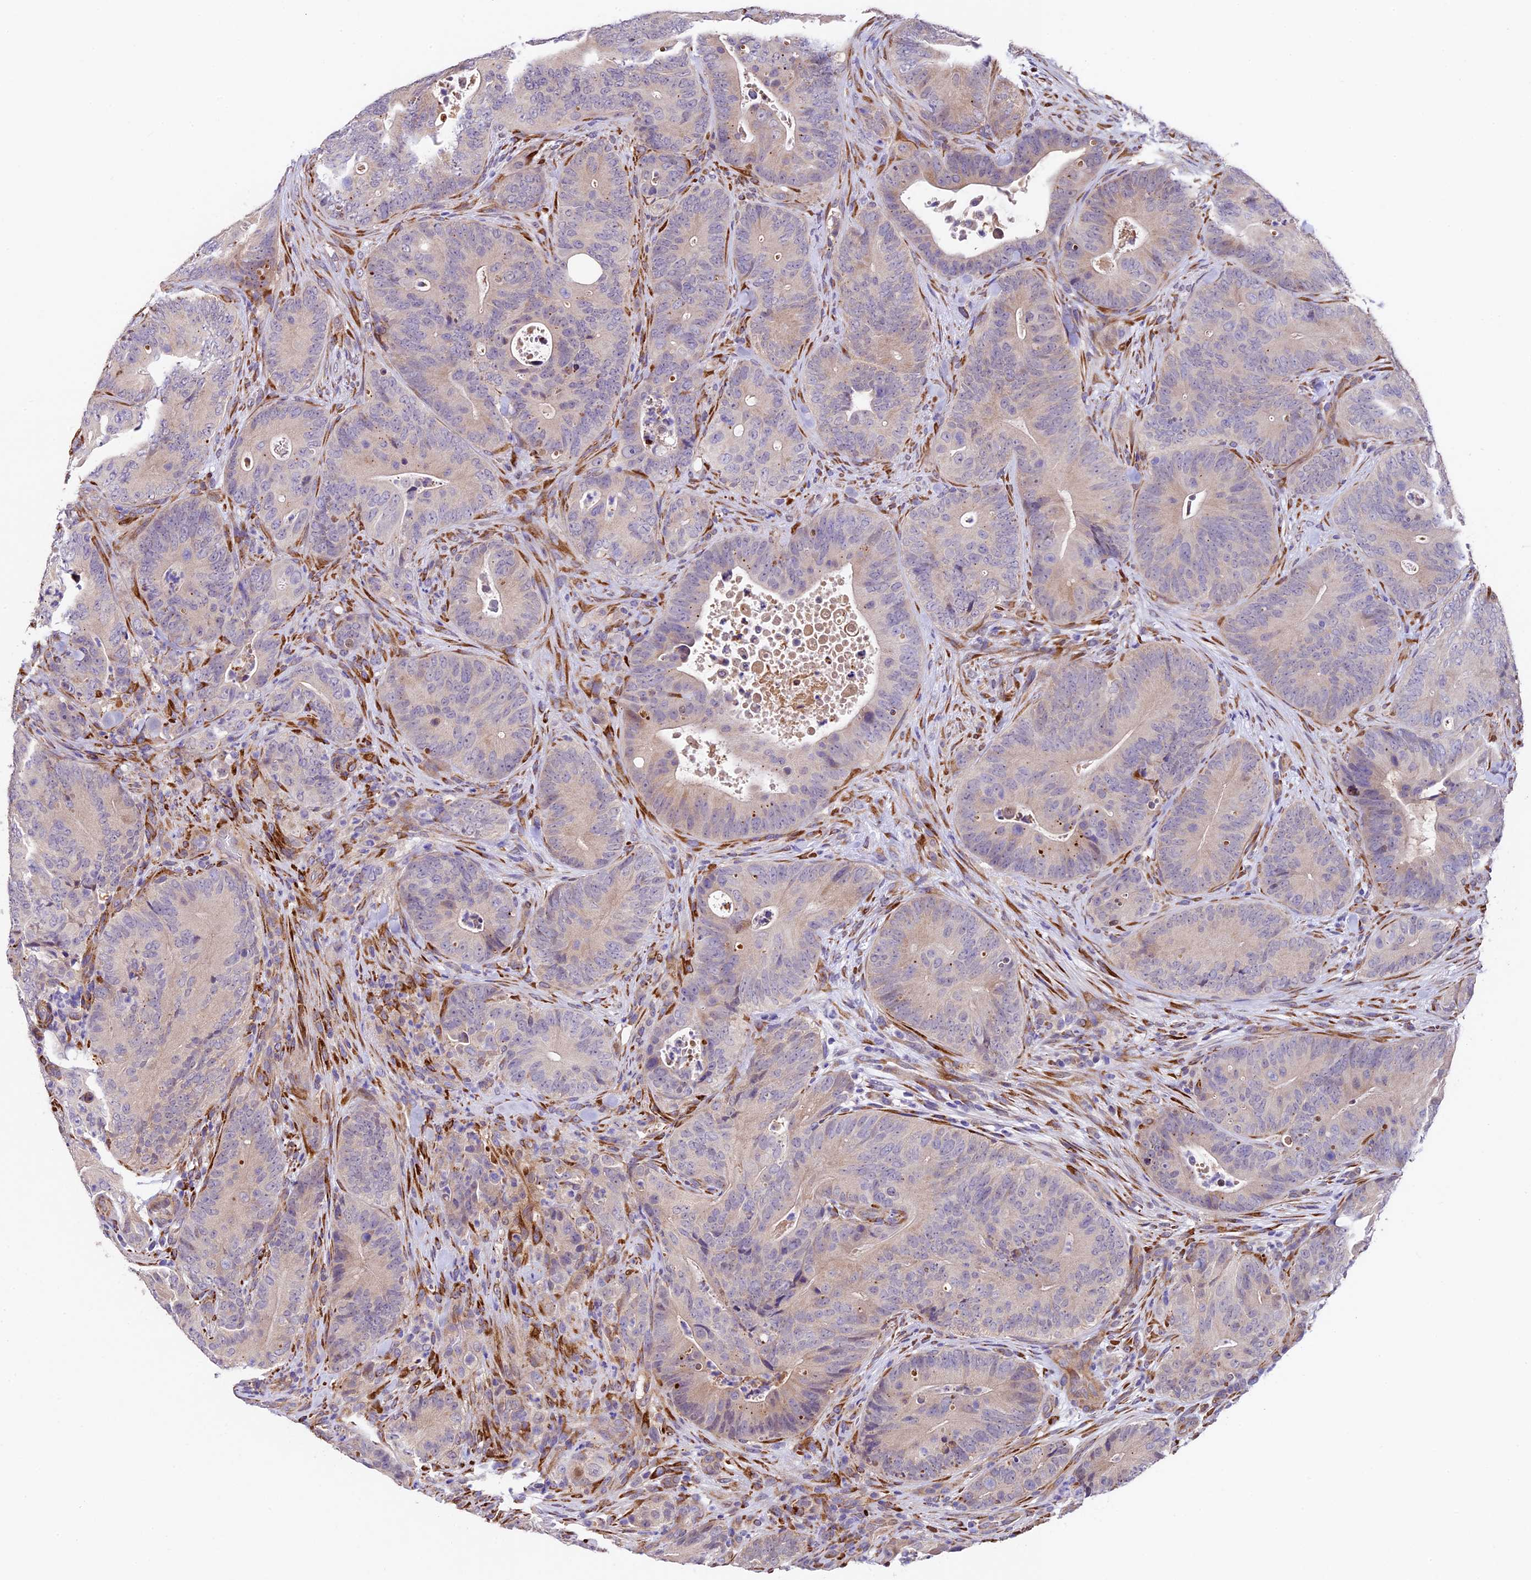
{"staining": {"intensity": "negative", "quantity": "none", "location": "none"}, "tissue": "colorectal cancer", "cell_type": "Tumor cells", "image_type": "cancer", "snomed": [{"axis": "morphology", "description": "Normal tissue, NOS"}, {"axis": "topography", "description": "Colon"}], "caption": "DAB immunohistochemical staining of human colorectal cancer displays no significant positivity in tumor cells.", "gene": "LSM7", "patient": {"sex": "female", "age": 82}}